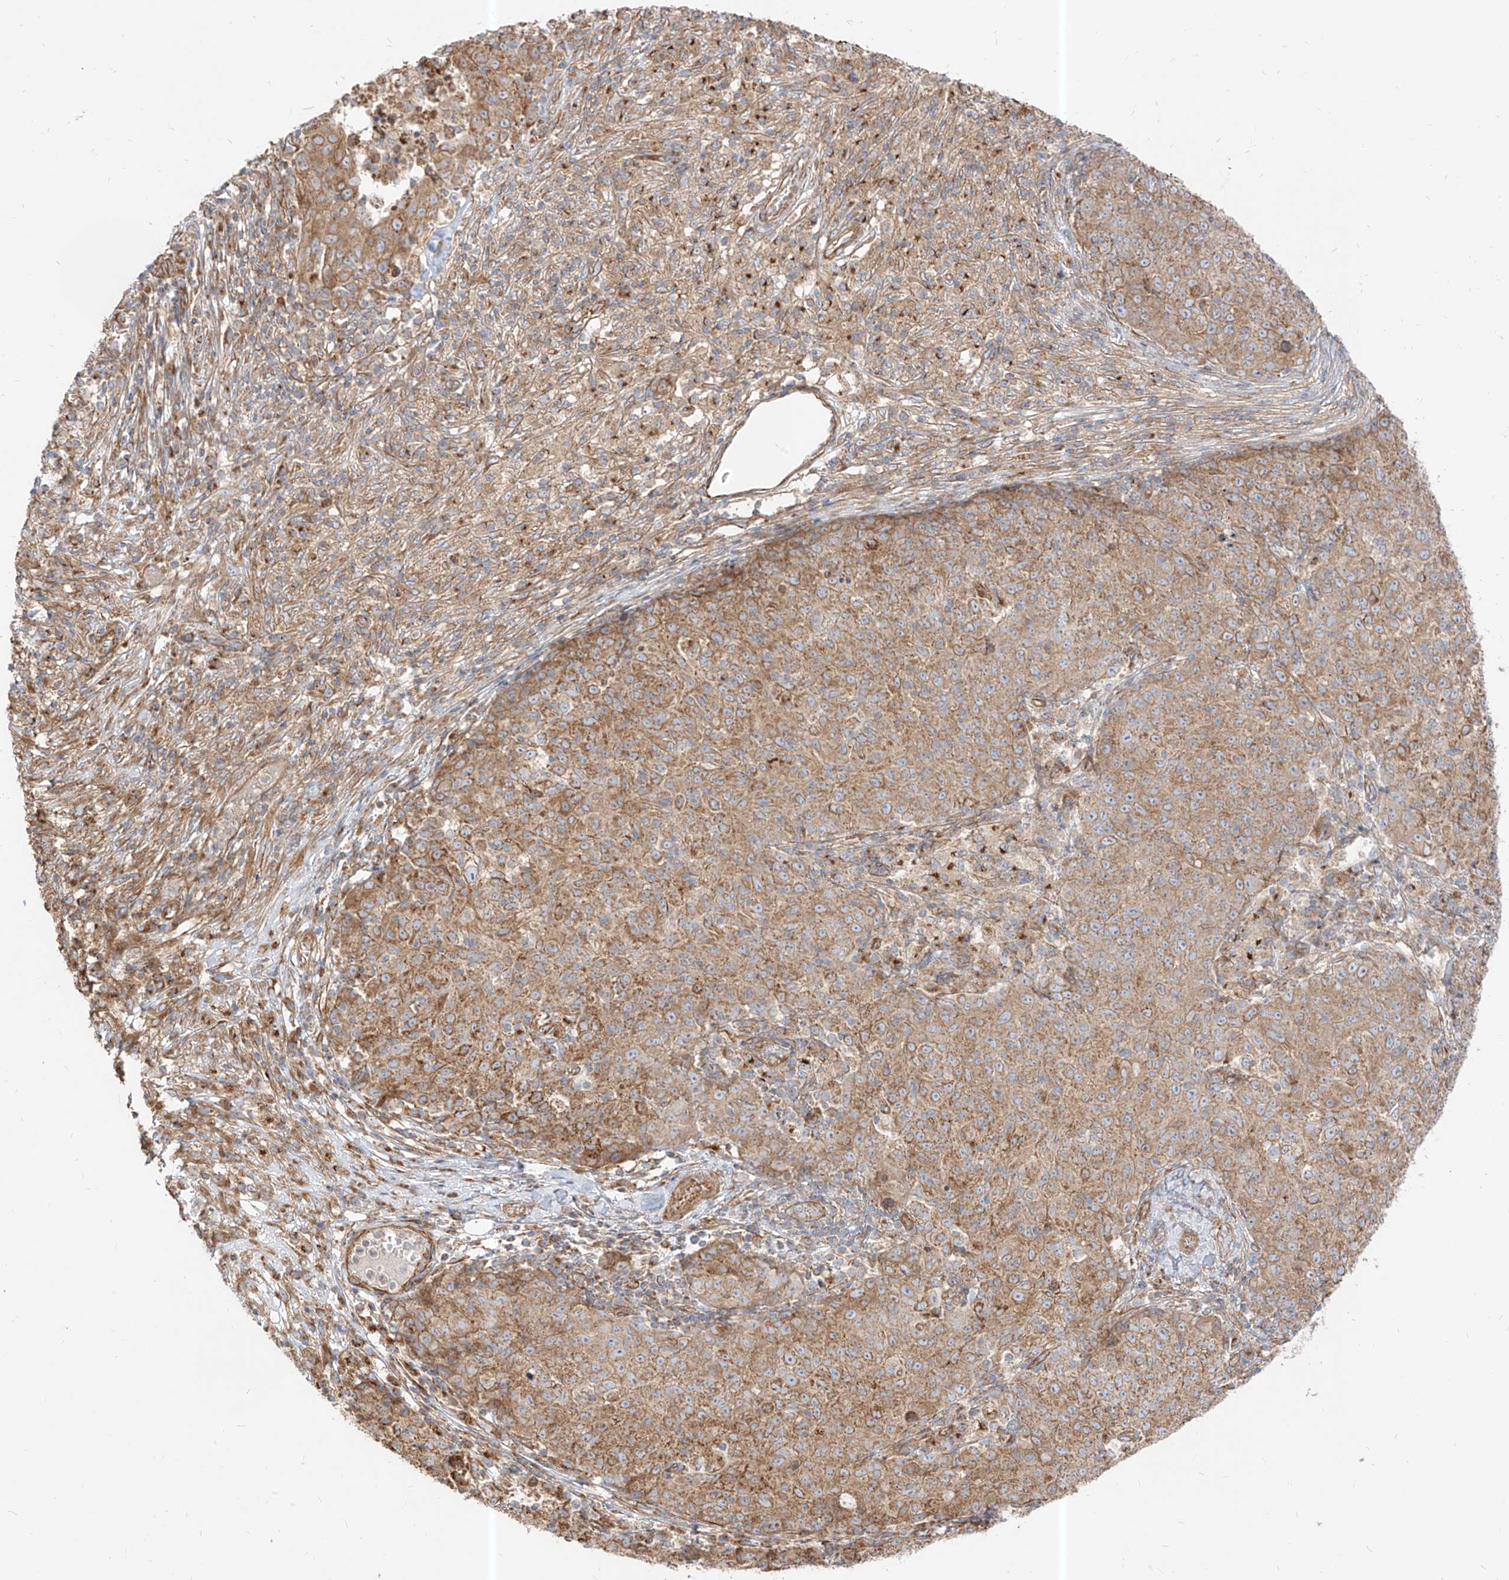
{"staining": {"intensity": "moderate", "quantity": ">75%", "location": "cytoplasmic/membranous"}, "tissue": "ovarian cancer", "cell_type": "Tumor cells", "image_type": "cancer", "snomed": [{"axis": "morphology", "description": "Carcinoma, endometroid"}, {"axis": "topography", "description": "Ovary"}], "caption": "Moderate cytoplasmic/membranous staining is appreciated in approximately >75% of tumor cells in endometroid carcinoma (ovarian).", "gene": "PLCL1", "patient": {"sex": "female", "age": 42}}